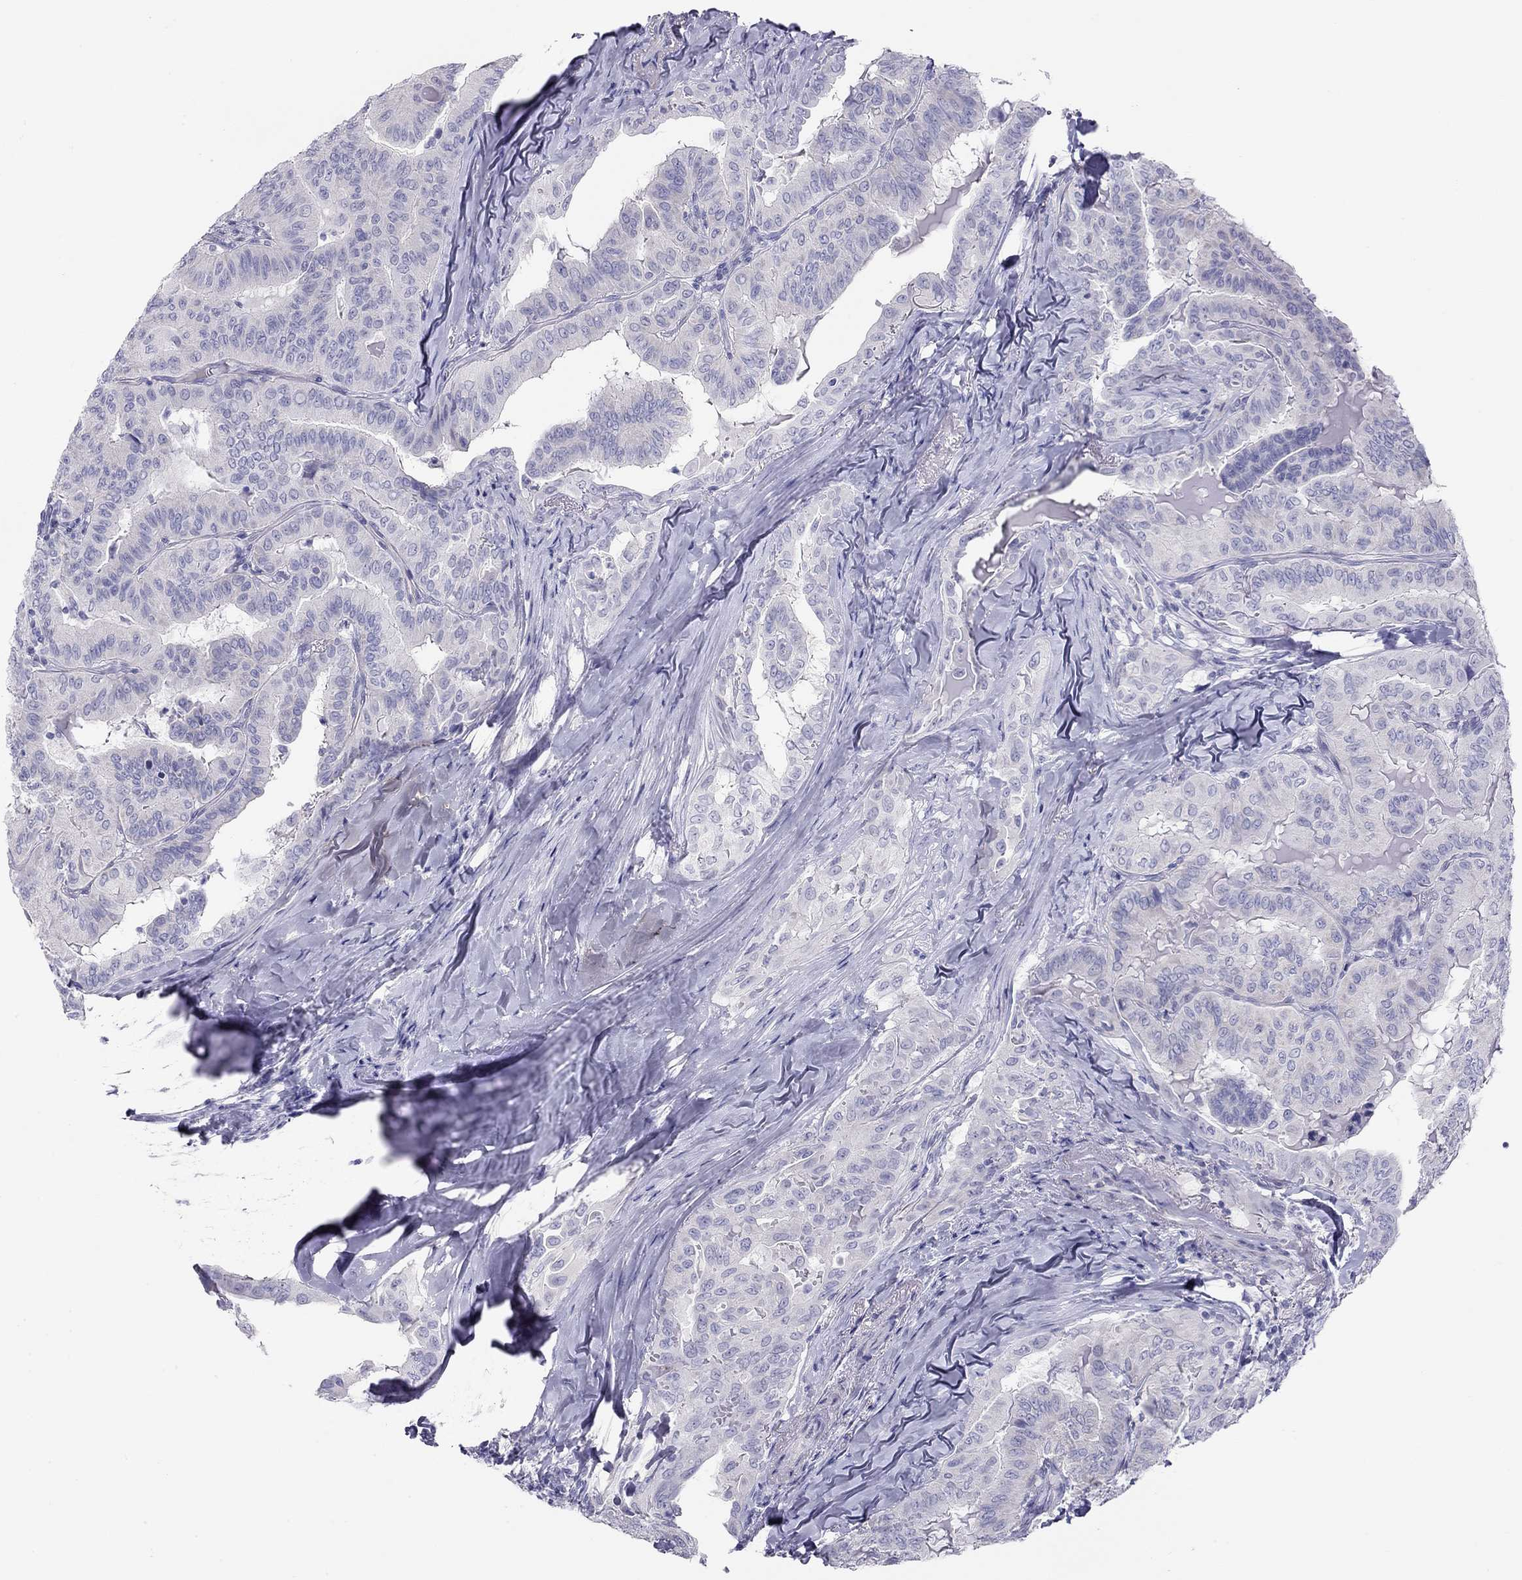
{"staining": {"intensity": "negative", "quantity": "none", "location": "none"}, "tissue": "thyroid cancer", "cell_type": "Tumor cells", "image_type": "cancer", "snomed": [{"axis": "morphology", "description": "Papillary adenocarcinoma, NOS"}, {"axis": "topography", "description": "Thyroid gland"}], "caption": "There is no significant expression in tumor cells of thyroid papillary adenocarcinoma. (DAB immunohistochemistry (IHC) visualized using brightfield microscopy, high magnification).", "gene": "KCNV2", "patient": {"sex": "female", "age": 68}}